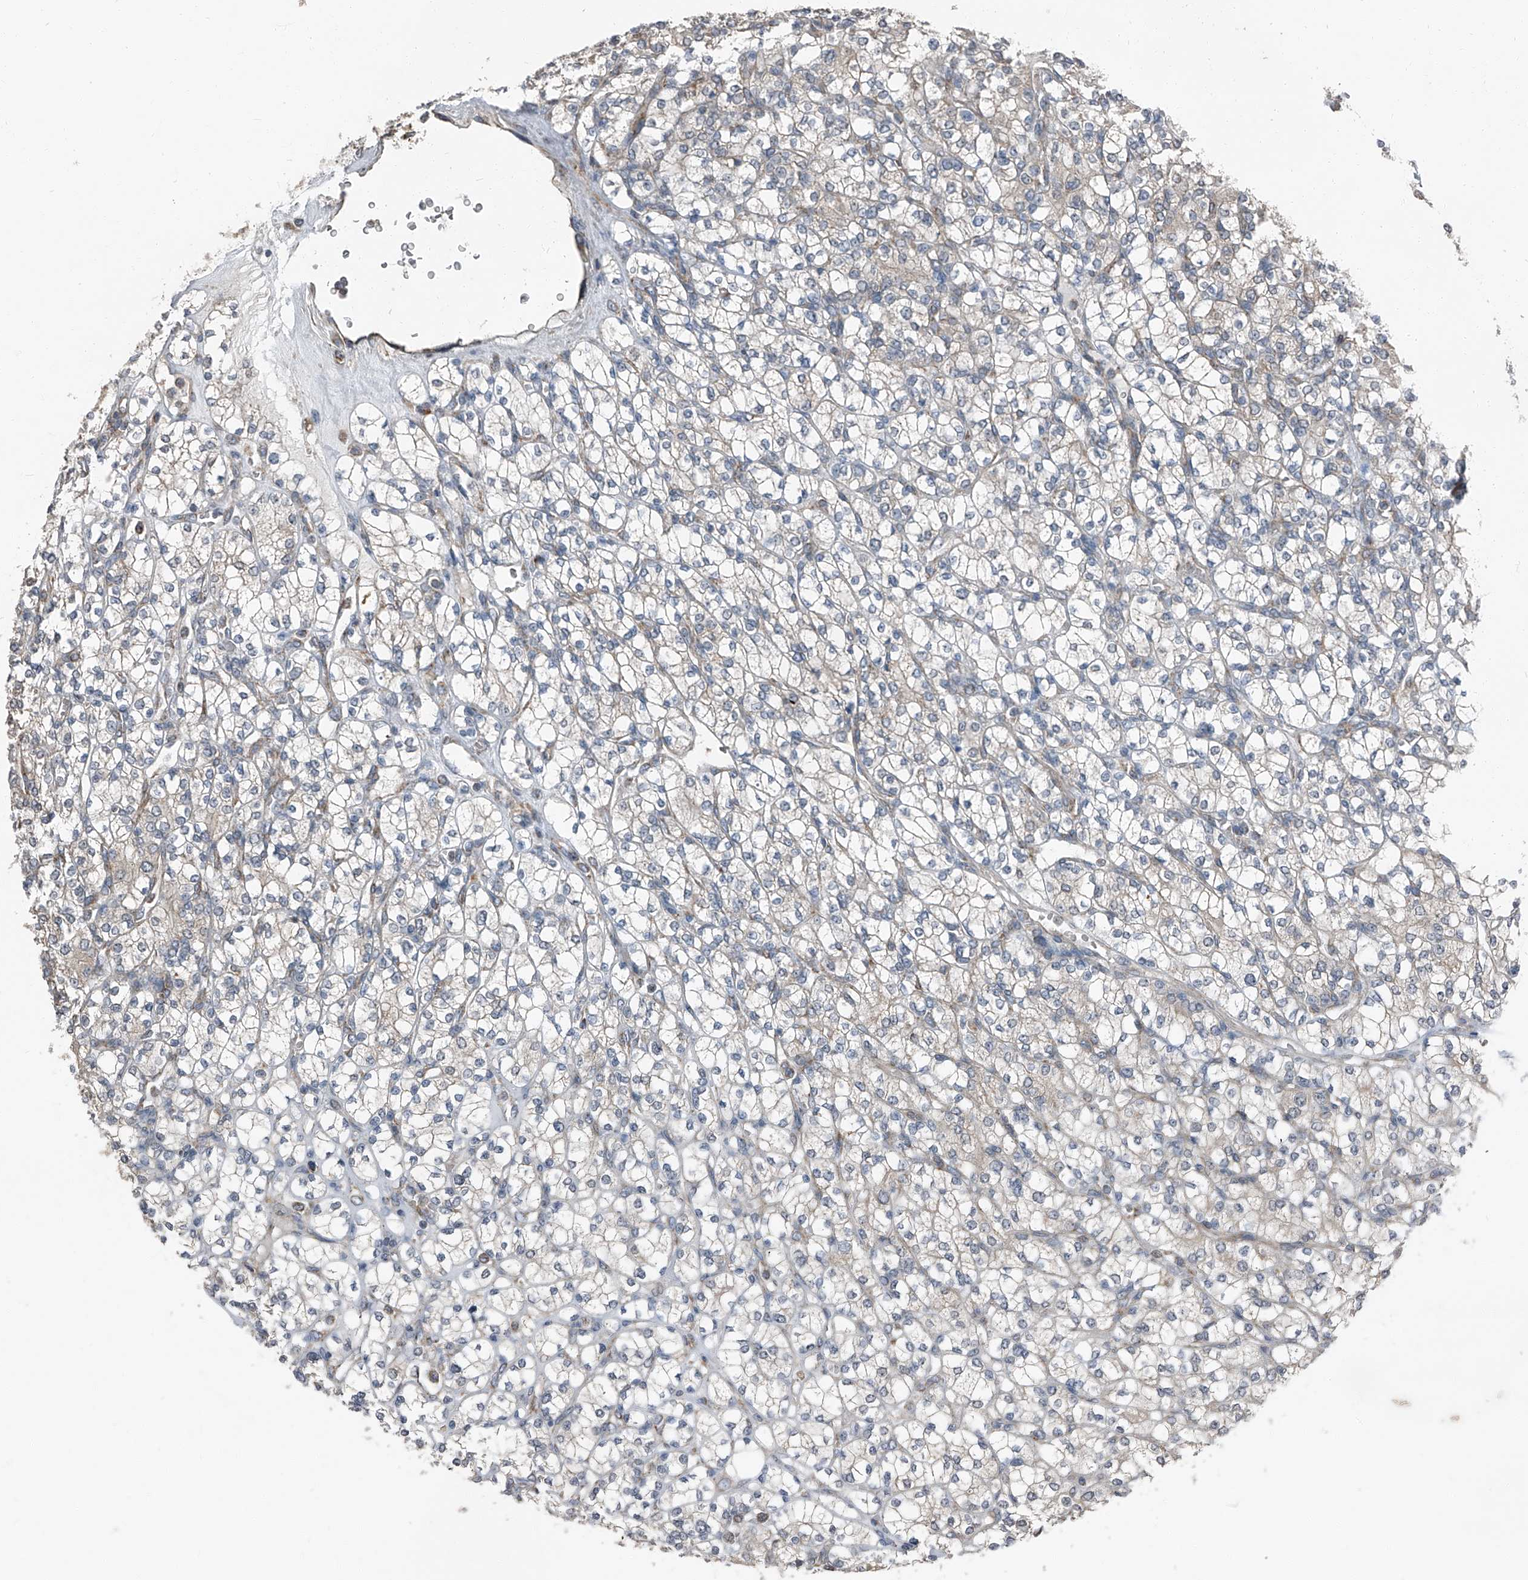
{"staining": {"intensity": "negative", "quantity": "none", "location": "none"}, "tissue": "renal cancer", "cell_type": "Tumor cells", "image_type": "cancer", "snomed": [{"axis": "morphology", "description": "Adenocarcinoma, NOS"}, {"axis": "topography", "description": "Kidney"}], "caption": "Immunohistochemistry (IHC) histopathology image of renal cancer (adenocarcinoma) stained for a protein (brown), which displays no positivity in tumor cells.", "gene": "CHRNA7", "patient": {"sex": "male", "age": 77}}